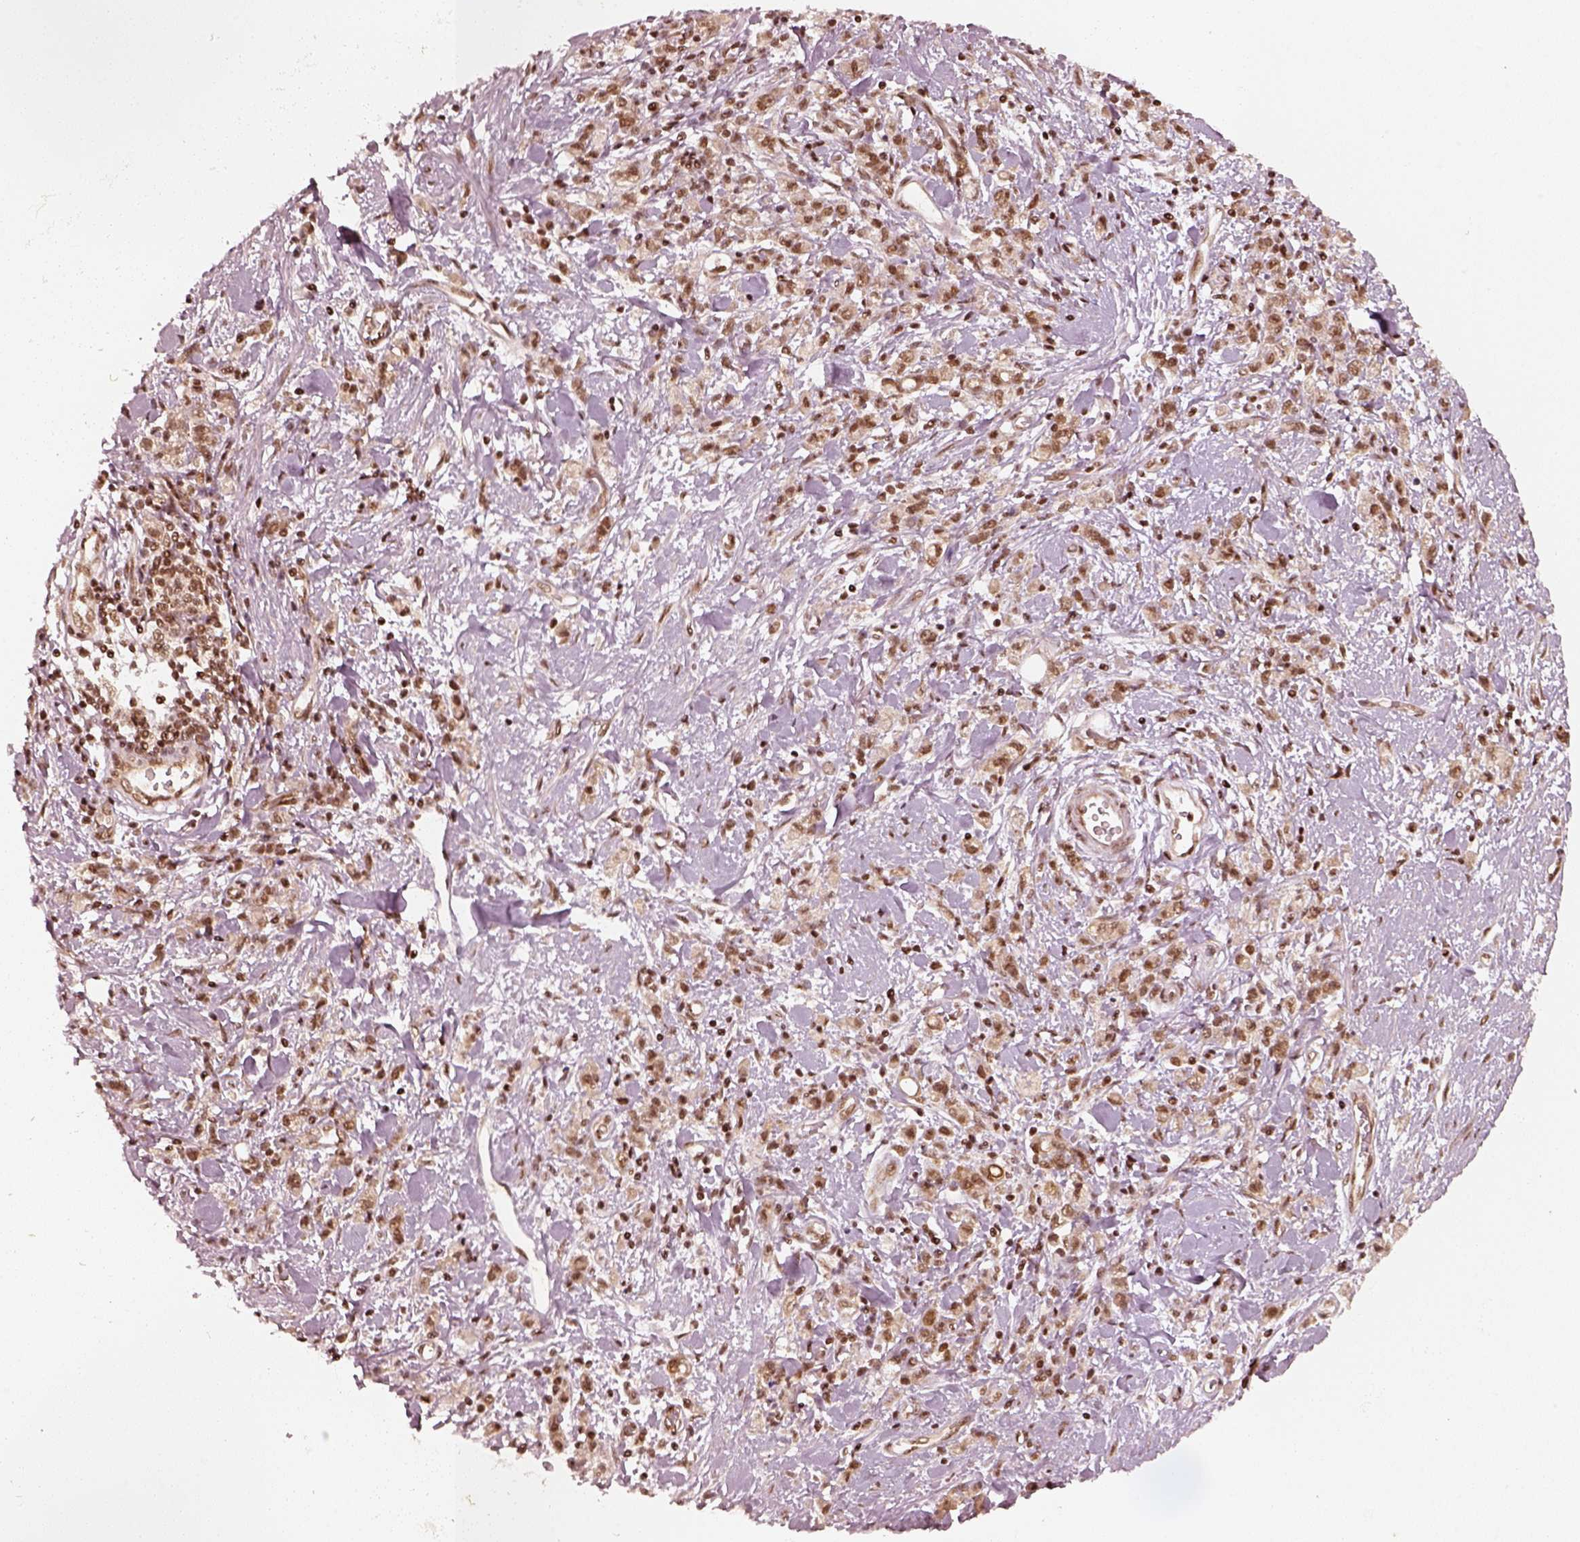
{"staining": {"intensity": "moderate", "quantity": ">75%", "location": "nuclear"}, "tissue": "stomach cancer", "cell_type": "Tumor cells", "image_type": "cancer", "snomed": [{"axis": "morphology", "description": "Adenocarcinoma, NOS"}, {"axis": "topography", "description": "Stomach"}], "caption": "A high-resolution image shows immunohistochemistry staining of adenocarcinoma (stomach), which exhibits moderate nuclear positivity in about >75% of tumor cells.", "gene": "GMEB2", "patient": {"sex": "male", "age": 77}}